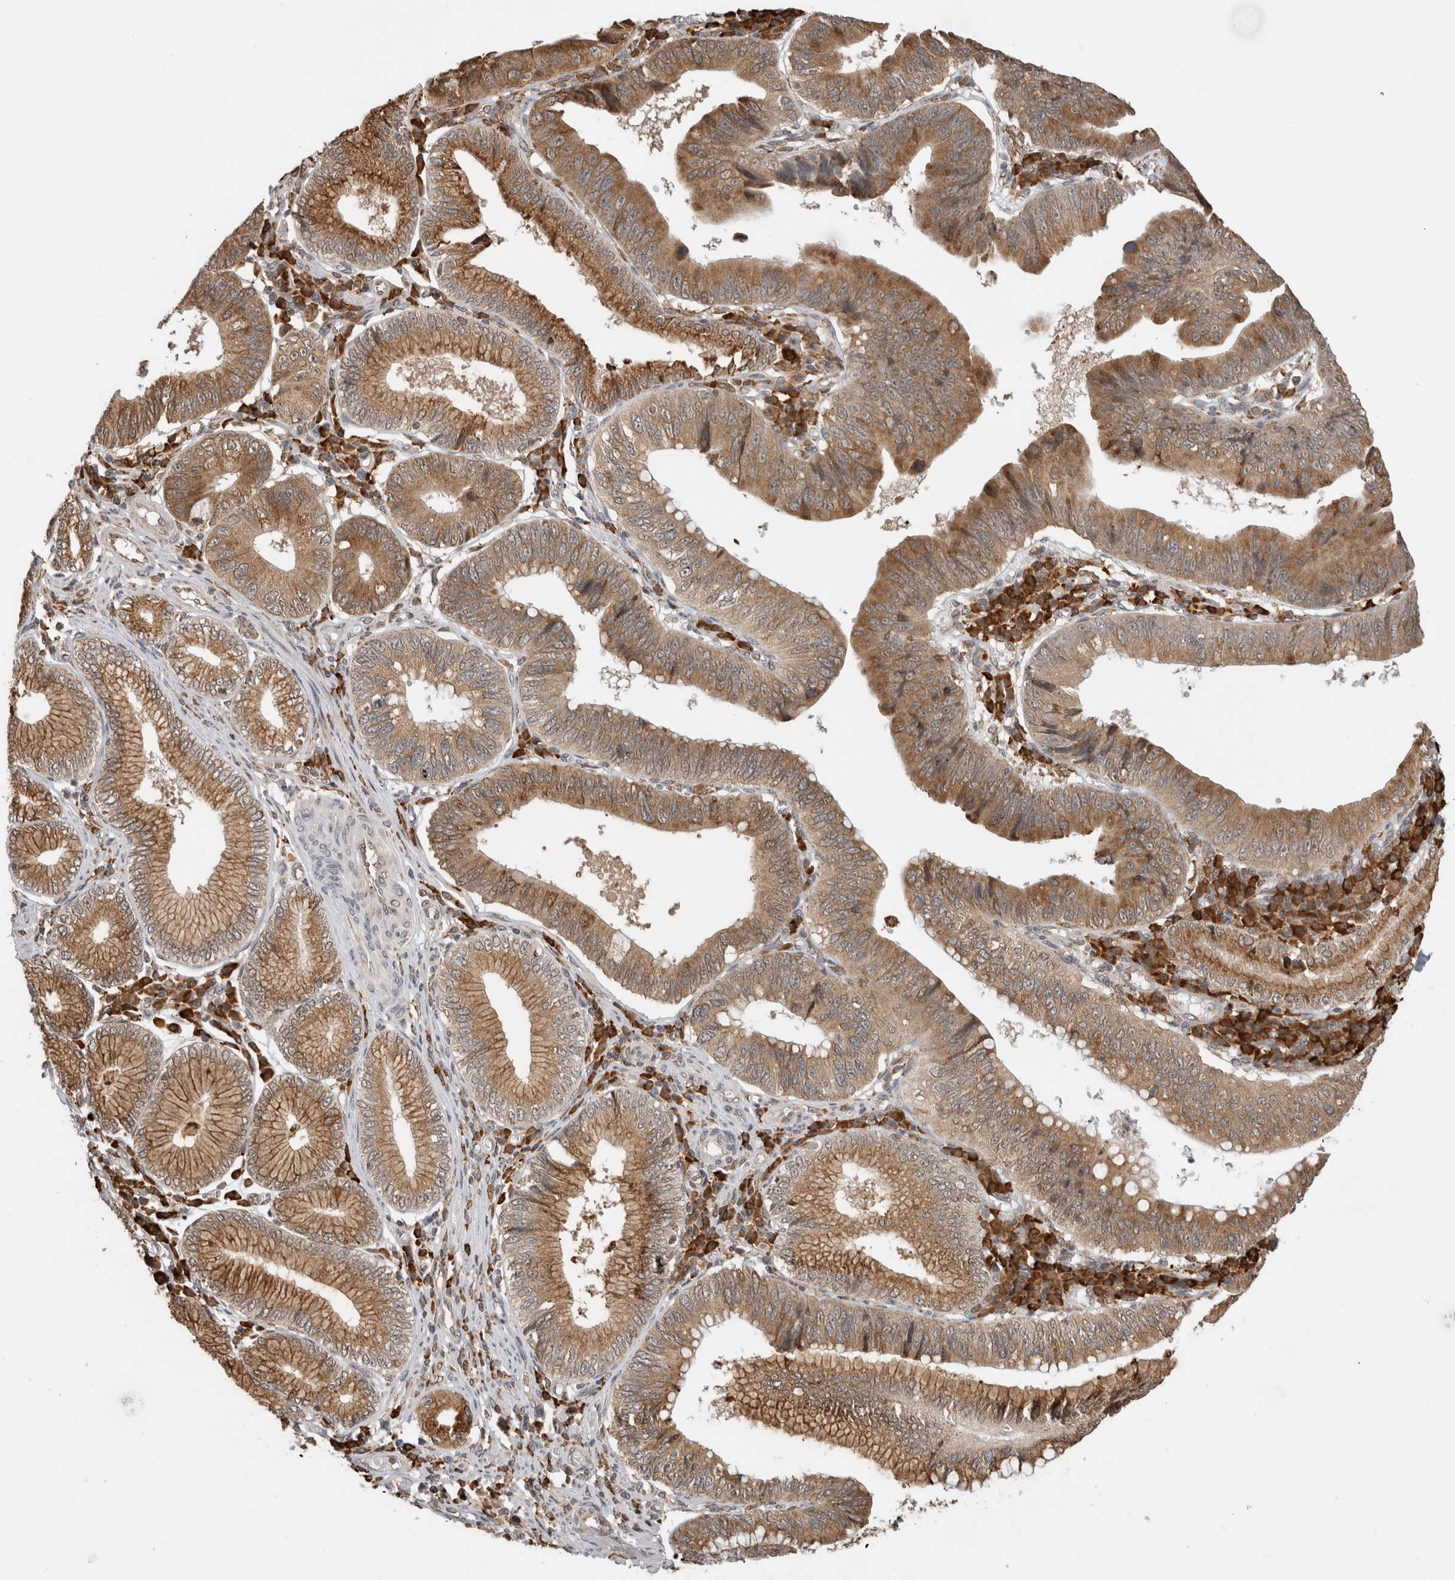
{"staining": {"intensity": "moderate", "quantity": ">75%", "location": "cytoplasmic/membranous"}, "tissue": "stomach cancer", "cell_type": "Tumor cells", "image_type": "cancer", "snomed": [{"axis": "morphology", "description": "Adenocarcinoma, NOS"}, {"axis": "topography", "description": "Stomach"}], "caption": "An image showing moderate cytoplasmic/membranous staining in approximately >75% of tumor cells in stomach cancer (adenocarcinoma), as visualized by brown immunohistochemical staining.", "gene": "MS4A7", "patient": {"sex": "male", "age": 59}}